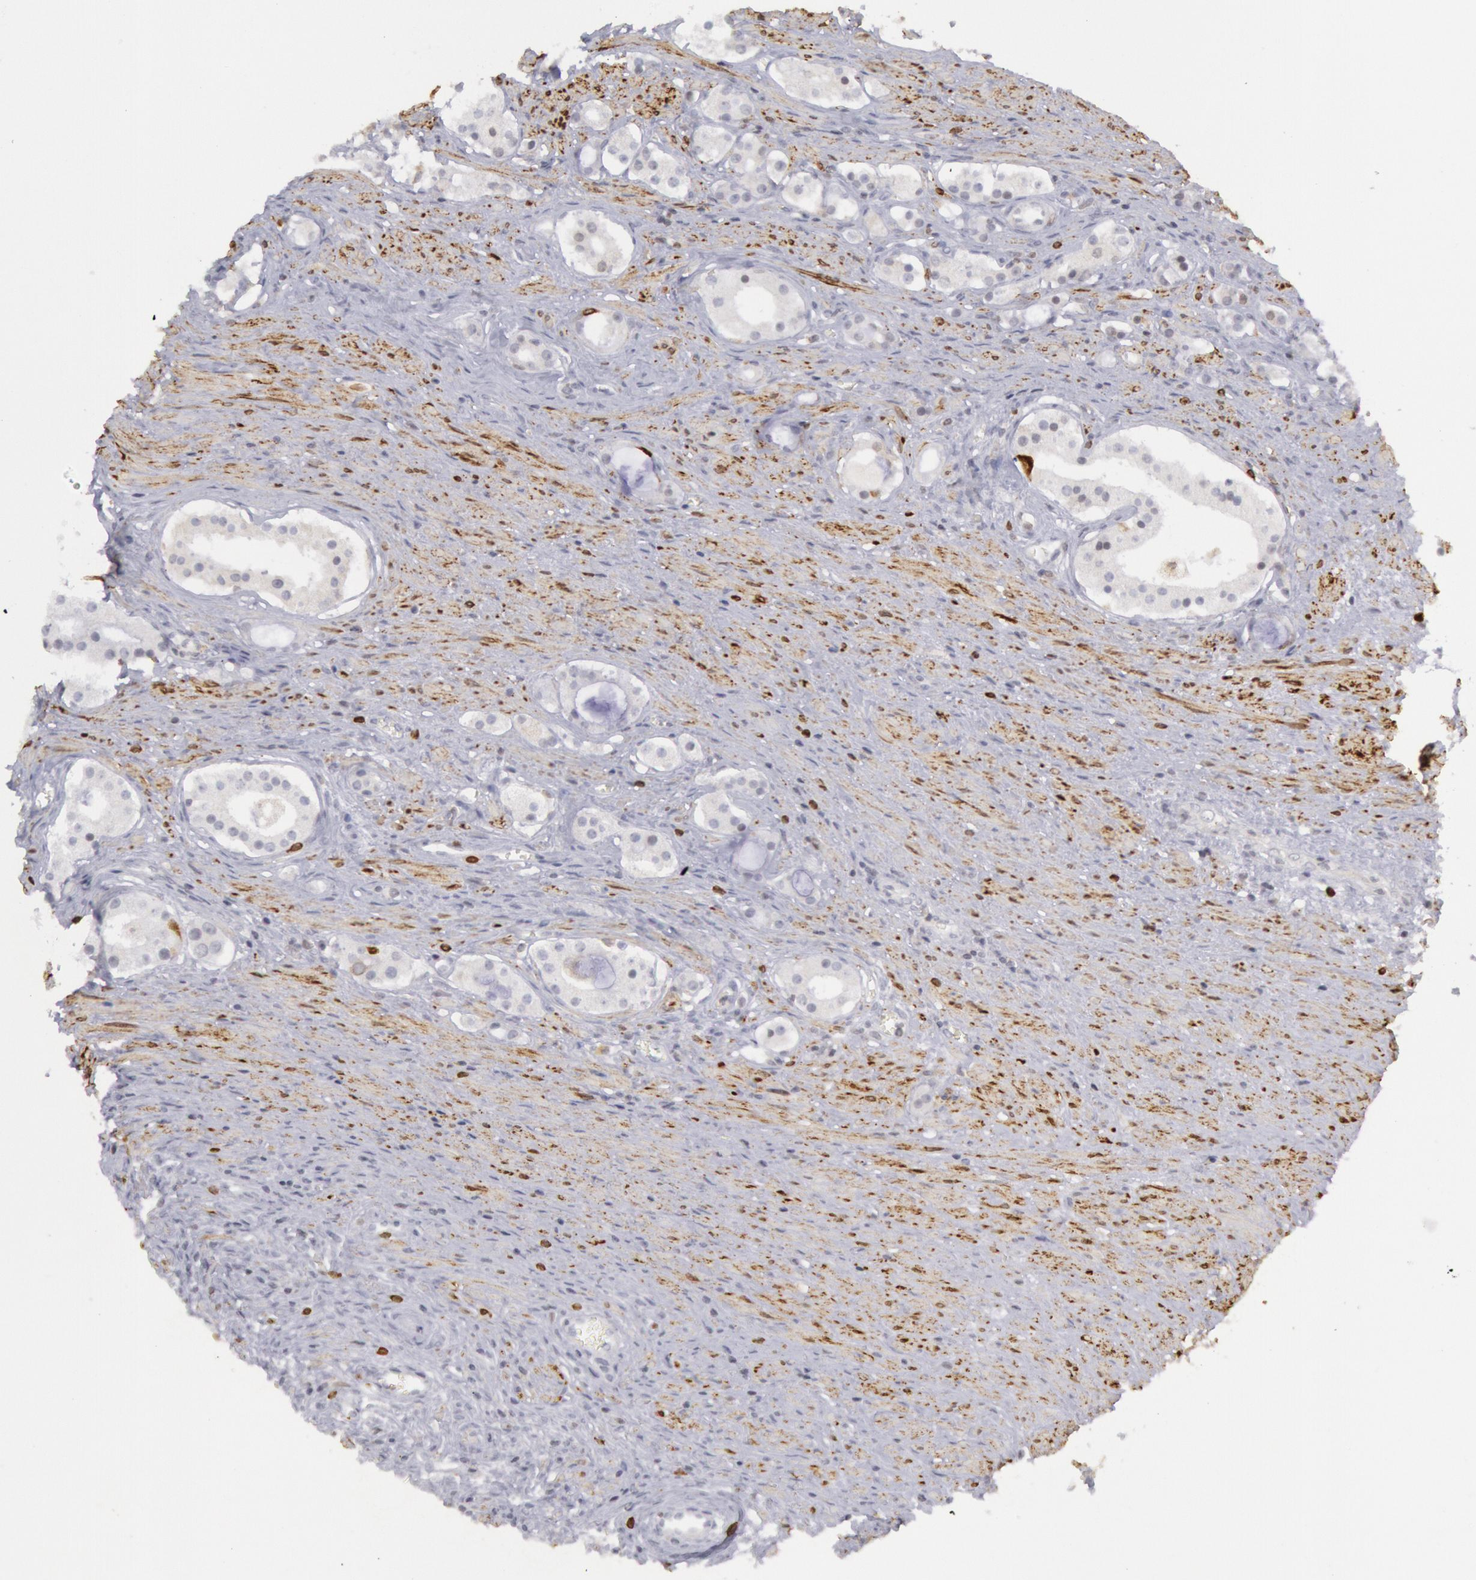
{"staining": {"intensity": "negative", "quantity": "none", "location": "none"}, "tissue": "prostate cancer", "cell_type": "Tumor cells", "image_type": "cancer", "snomed": [{"axis": "morphology", "description": "Adenocarcinoma, Medium grade"}, {"axis": "topography", "description": "Prostate"}], "caption": "Tumor cells show no significant staining in prostate adenocarcinoma (medium-grade).", "gene": "PTGS2", "patient": {"sex": "male", "age": 73}}